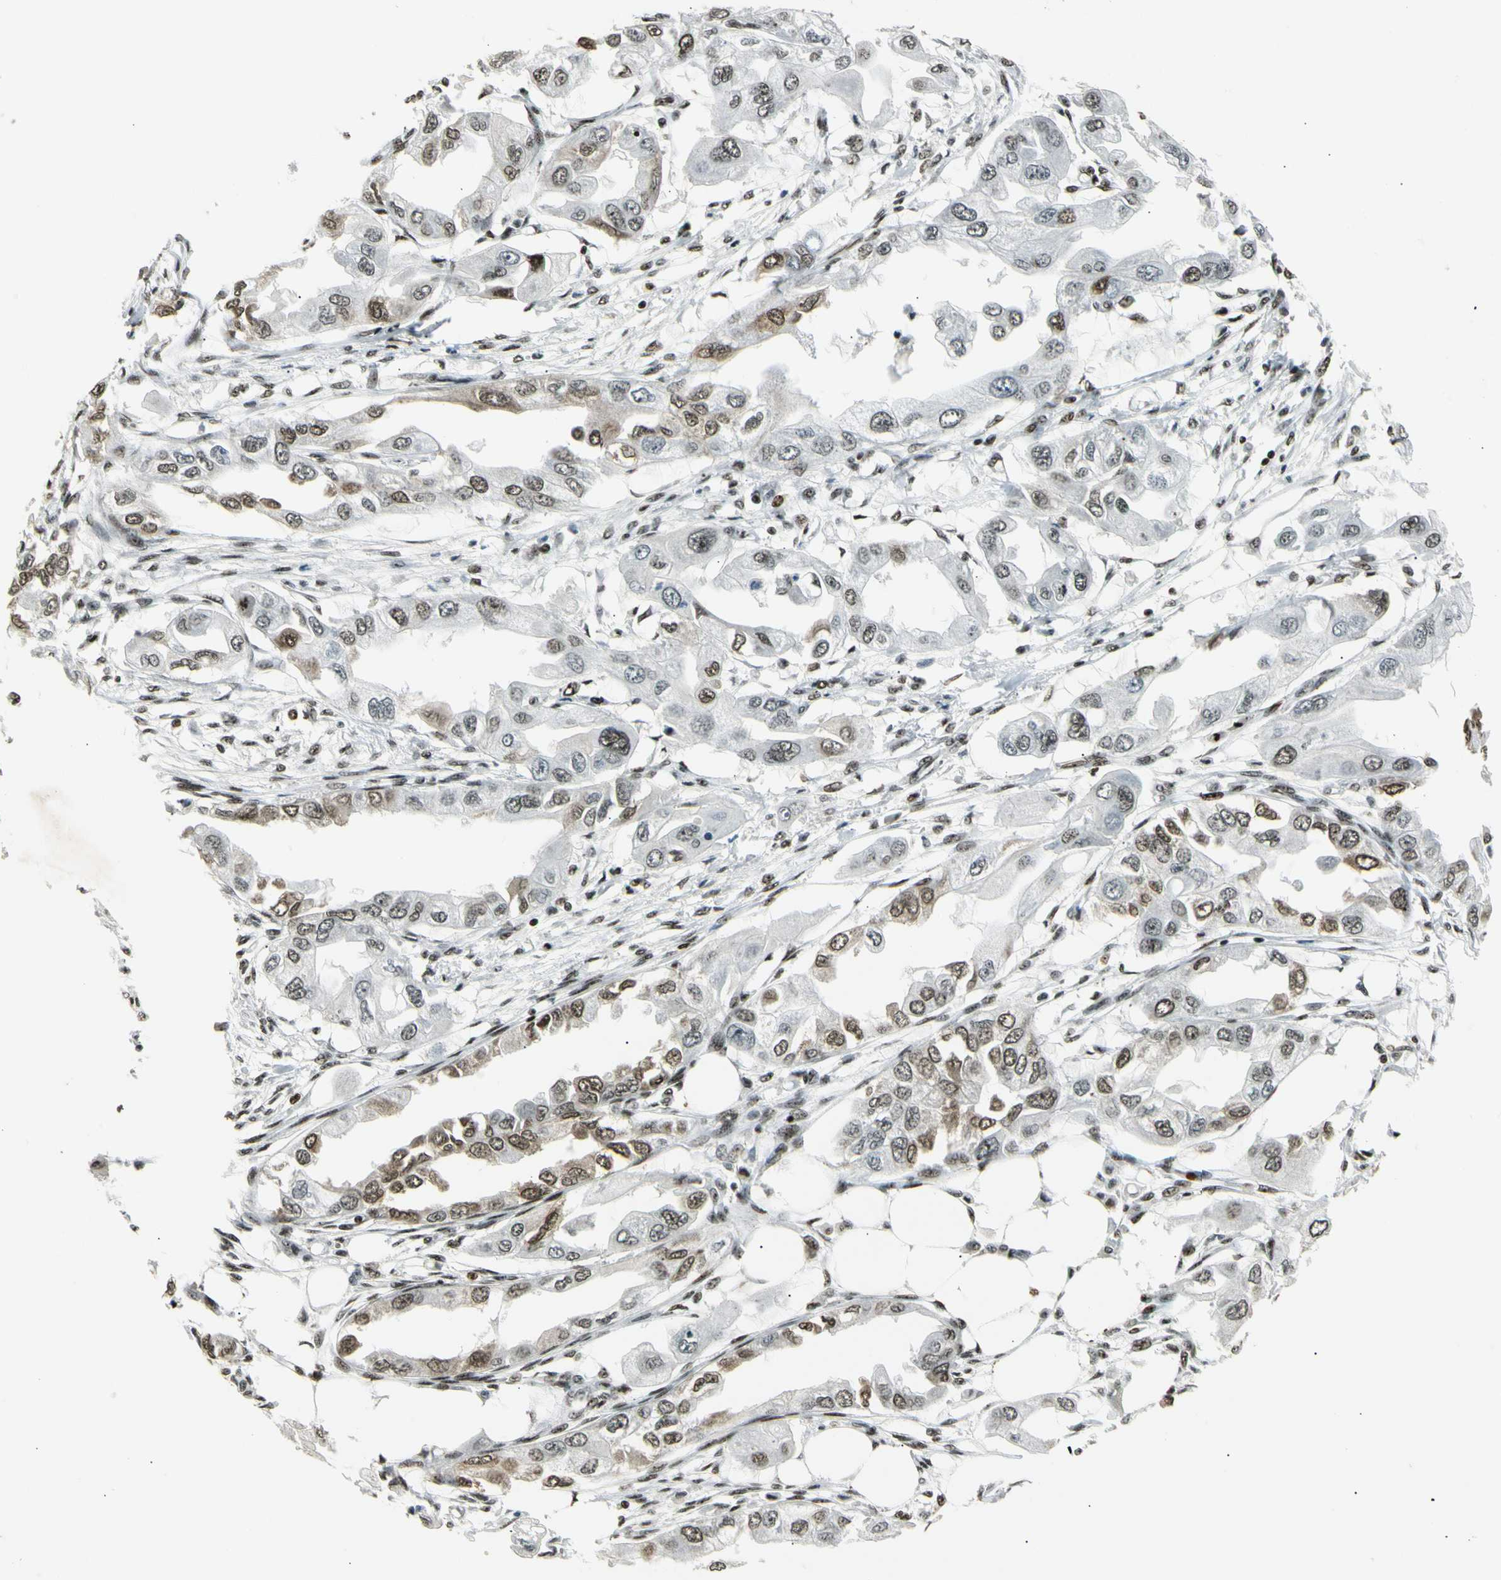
{"staining": {"intensity": "strong", "quantity": "25%-75%", "location": "nuclear"}, "tissue": "endometrial cancer", "cell_type": "Tumor cells", "image_type": "cancer", "snomed": [{"axis": "morphology", "description": "Adenocarcinoma, NOS"}, {"axis": "topography", "description": "Endometrium"}], "caption": "A histopathology image of human endometrial adenocarcinoma stained for a protein reveals strong nuclear brown staining in tumor cells.", "gene": "UBTF", "patient": {"sex": "female", "age": 67}}